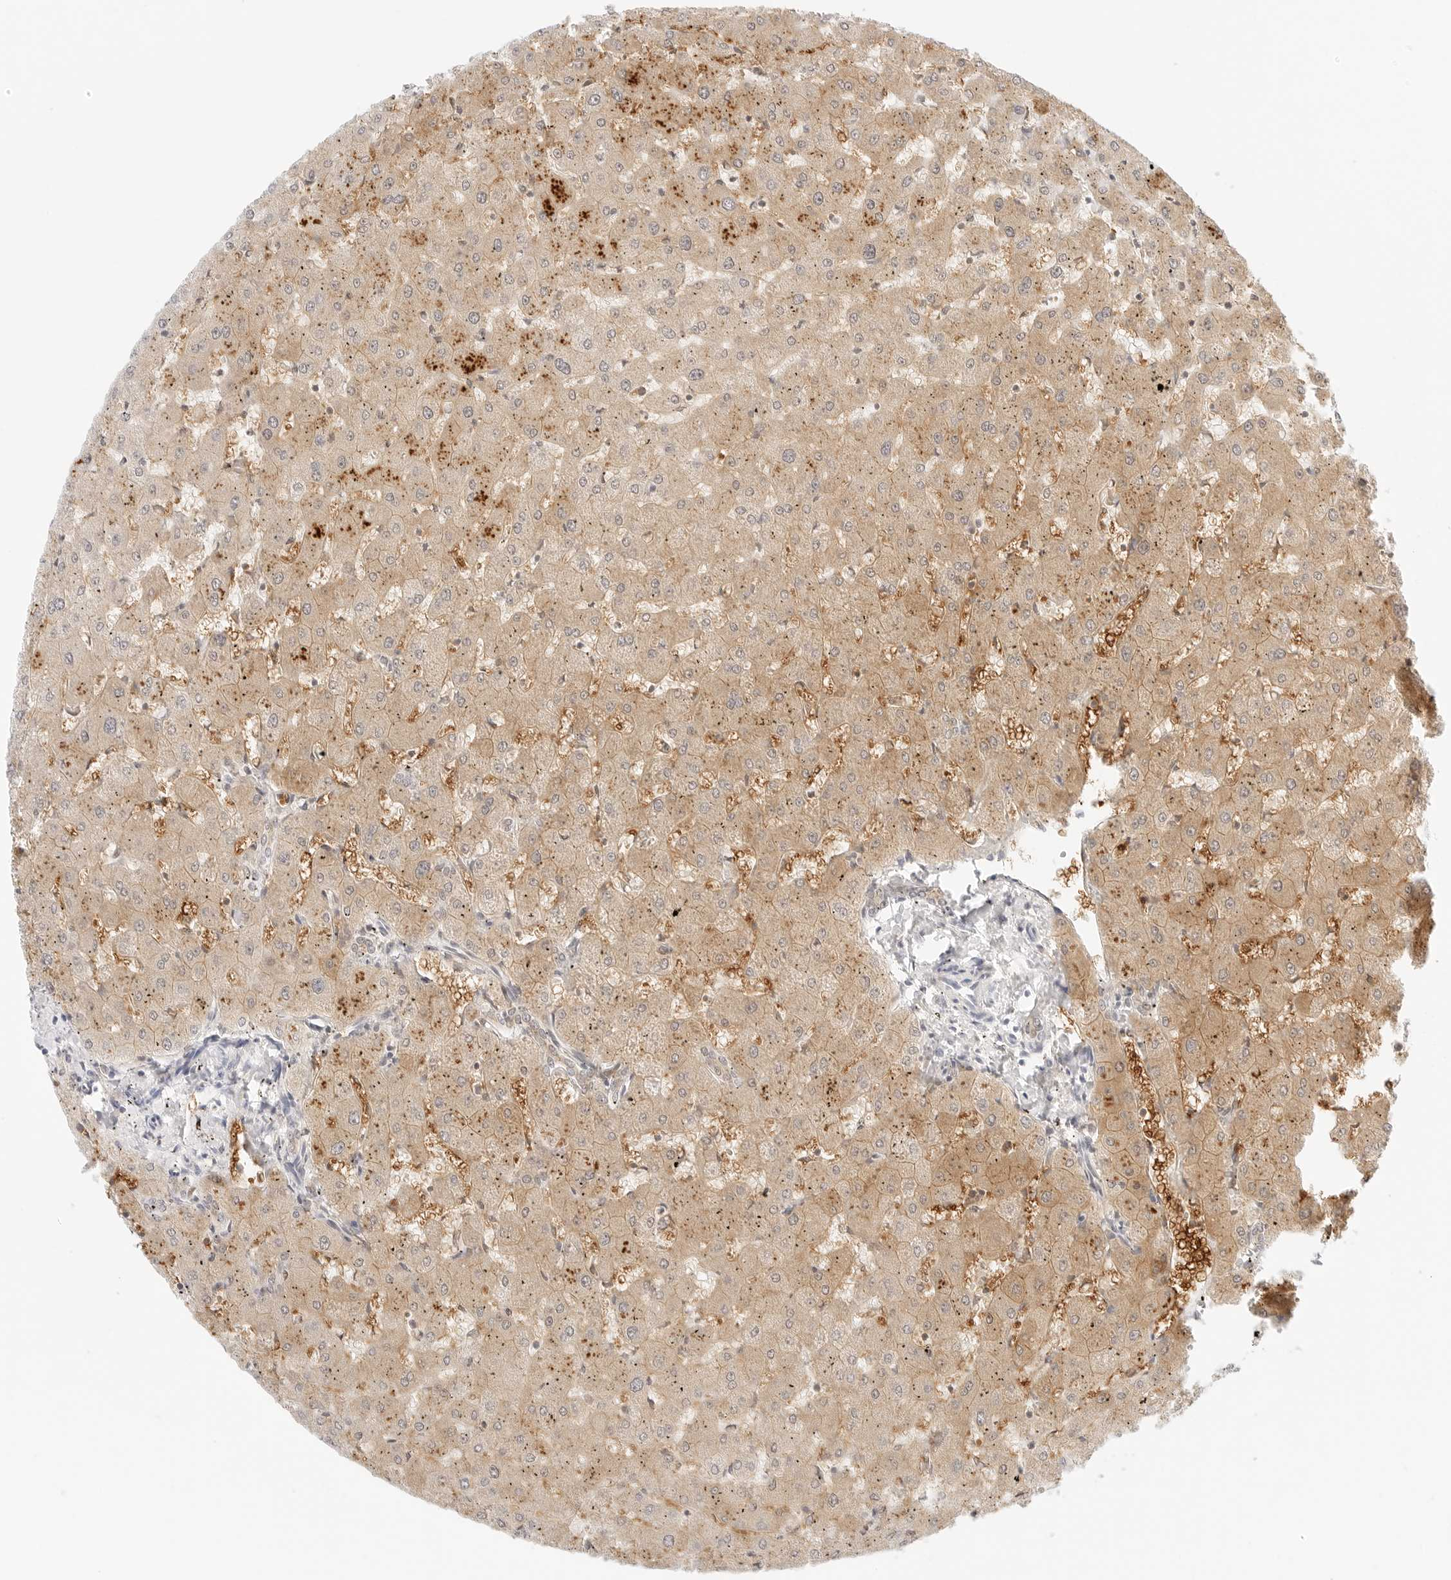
{"staining": {"intensity": "weak", "quantity": "25%-75%", "location": "cytoplasmic/membranous"}, "tissue": "liver", "cell_type": "Cholangiocytes", "image_type": "normal", "snomed": [{"axis": "morphology", "description": "Normal tissue, NOS"}, {"axis": "topography", "description": "Liver"}], "caption": "IHC (DAB) staining of normal liver shows weak cytoplasmic/membranous protein positivity in about 25%-75% of cholangiocytes. (DAB (3,3'-diaminobenzidine) IHC, brown staining for protein, blue staining for nuclei).", "gene": "XKR4", "patient": {"sex": "female", "age": 63}}